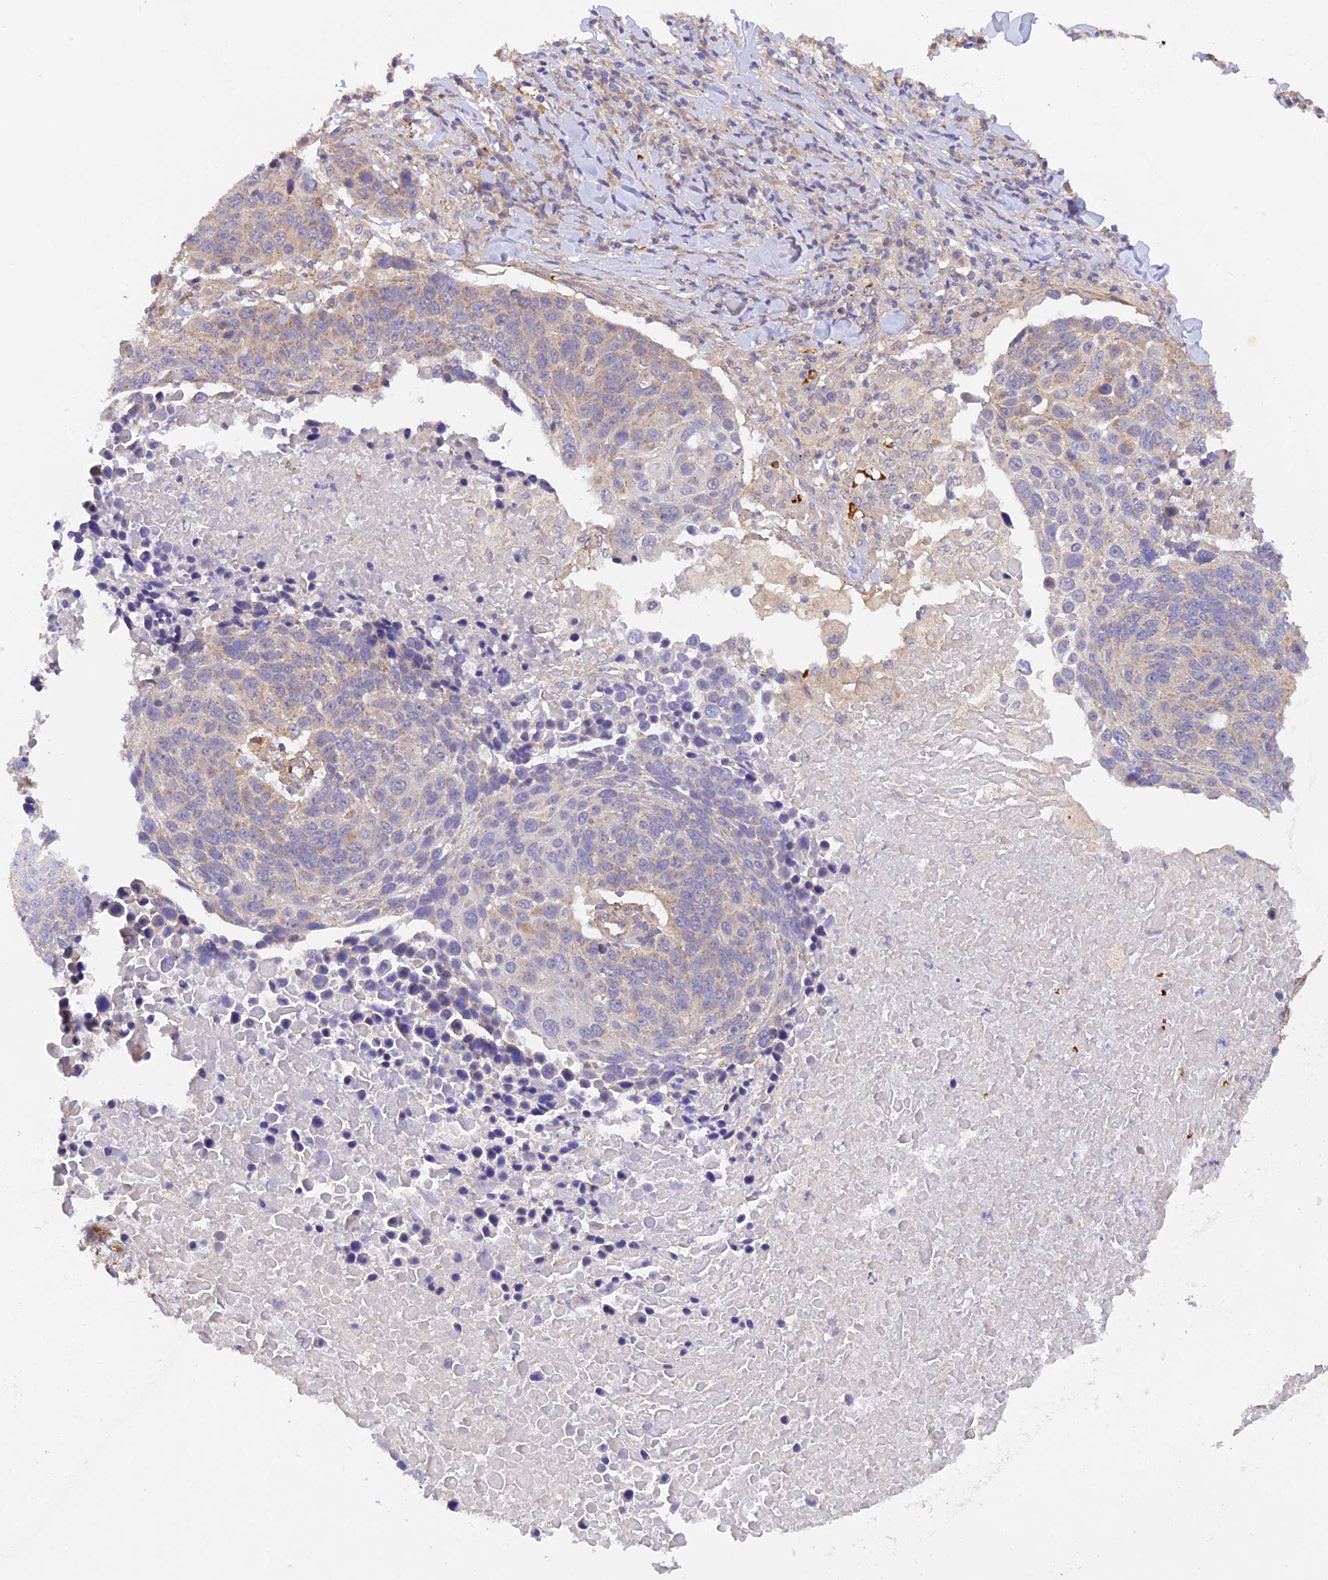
{"staining": {"intensity": "negative", "quantity": "none", "location": "none"}, "tissue": "lung cancer", "cell_type": "Tumor cells", "image_type": "cancer", "snomed": [{"axis": "morphology", "description": "Normal tissue, NOS"}, {"axis": "morphology", "description": "Squamous cell carcinoma, NOS"}, {"axis": "topography", "description": "Lymph node"}, {"axis": "topography", "description": "Lung"}], "caption": "A histopathology image of human lung cancer (squamous cell carcinoma) is negative for staining in tumor cells. (Brightfield microscopy of DAB IHC at high magnification).", "gene": "WDFY4", "patient": {"sex": "male", "age": 66}}